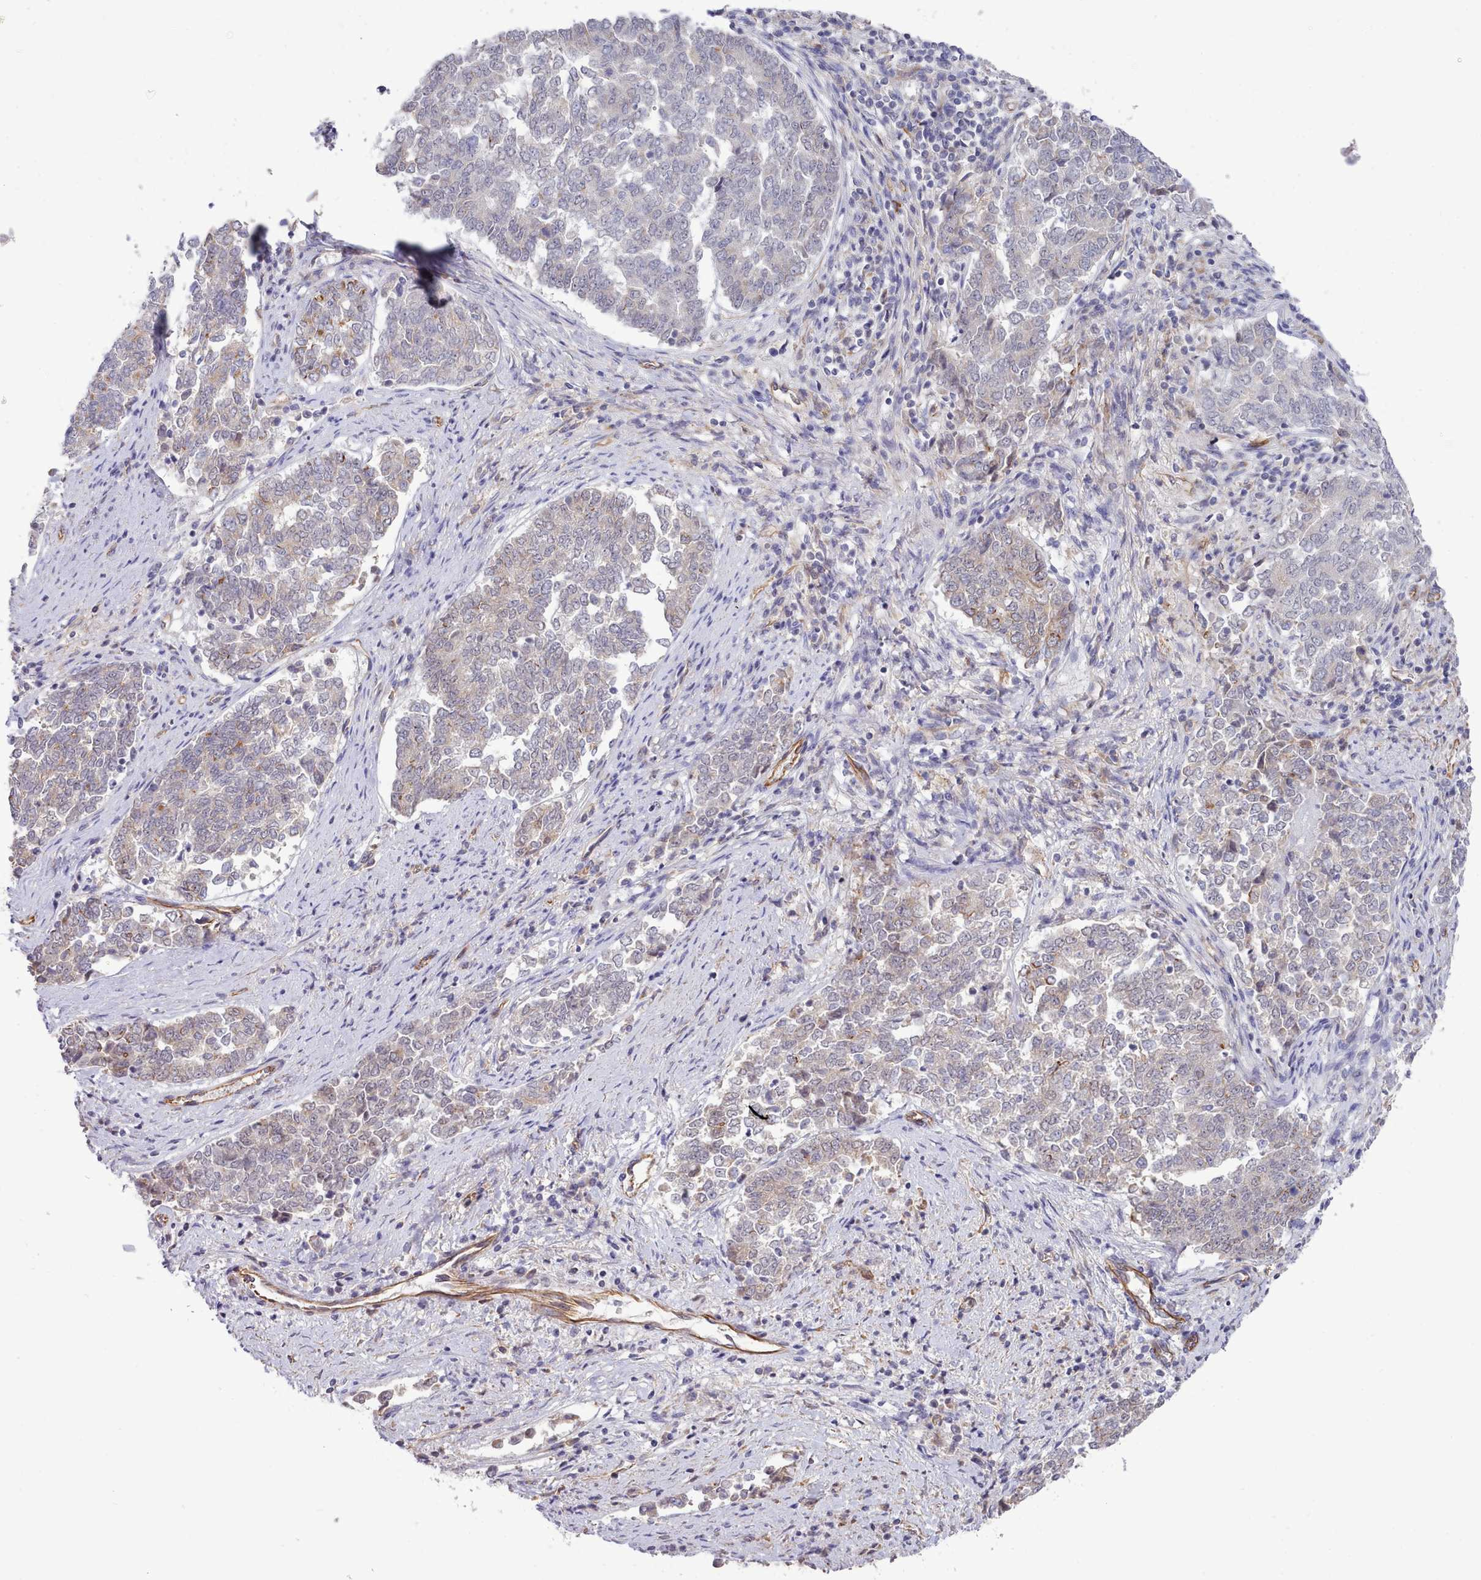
{"staining": {"intensity": "weak", "quantity": "<25%", "location": "cytoplasmic/membranous"}, "tissue": "endometrial cancer", "cell_type": "Tumor cells", "image_type": "cancer", "snomed": [{"axis": "morphology", "description": "Adenocarcinoma, NOS"}, {"axis": "topography", "description": "Endometrium"}], "caption": "IHC image of human endometrial cancer (adenocarcinoma) stained for a protein (brown), which shows no positivity in tumor cells.", "gene": "ZC3H13", "patient": {"sex": "female", "age": 80}}